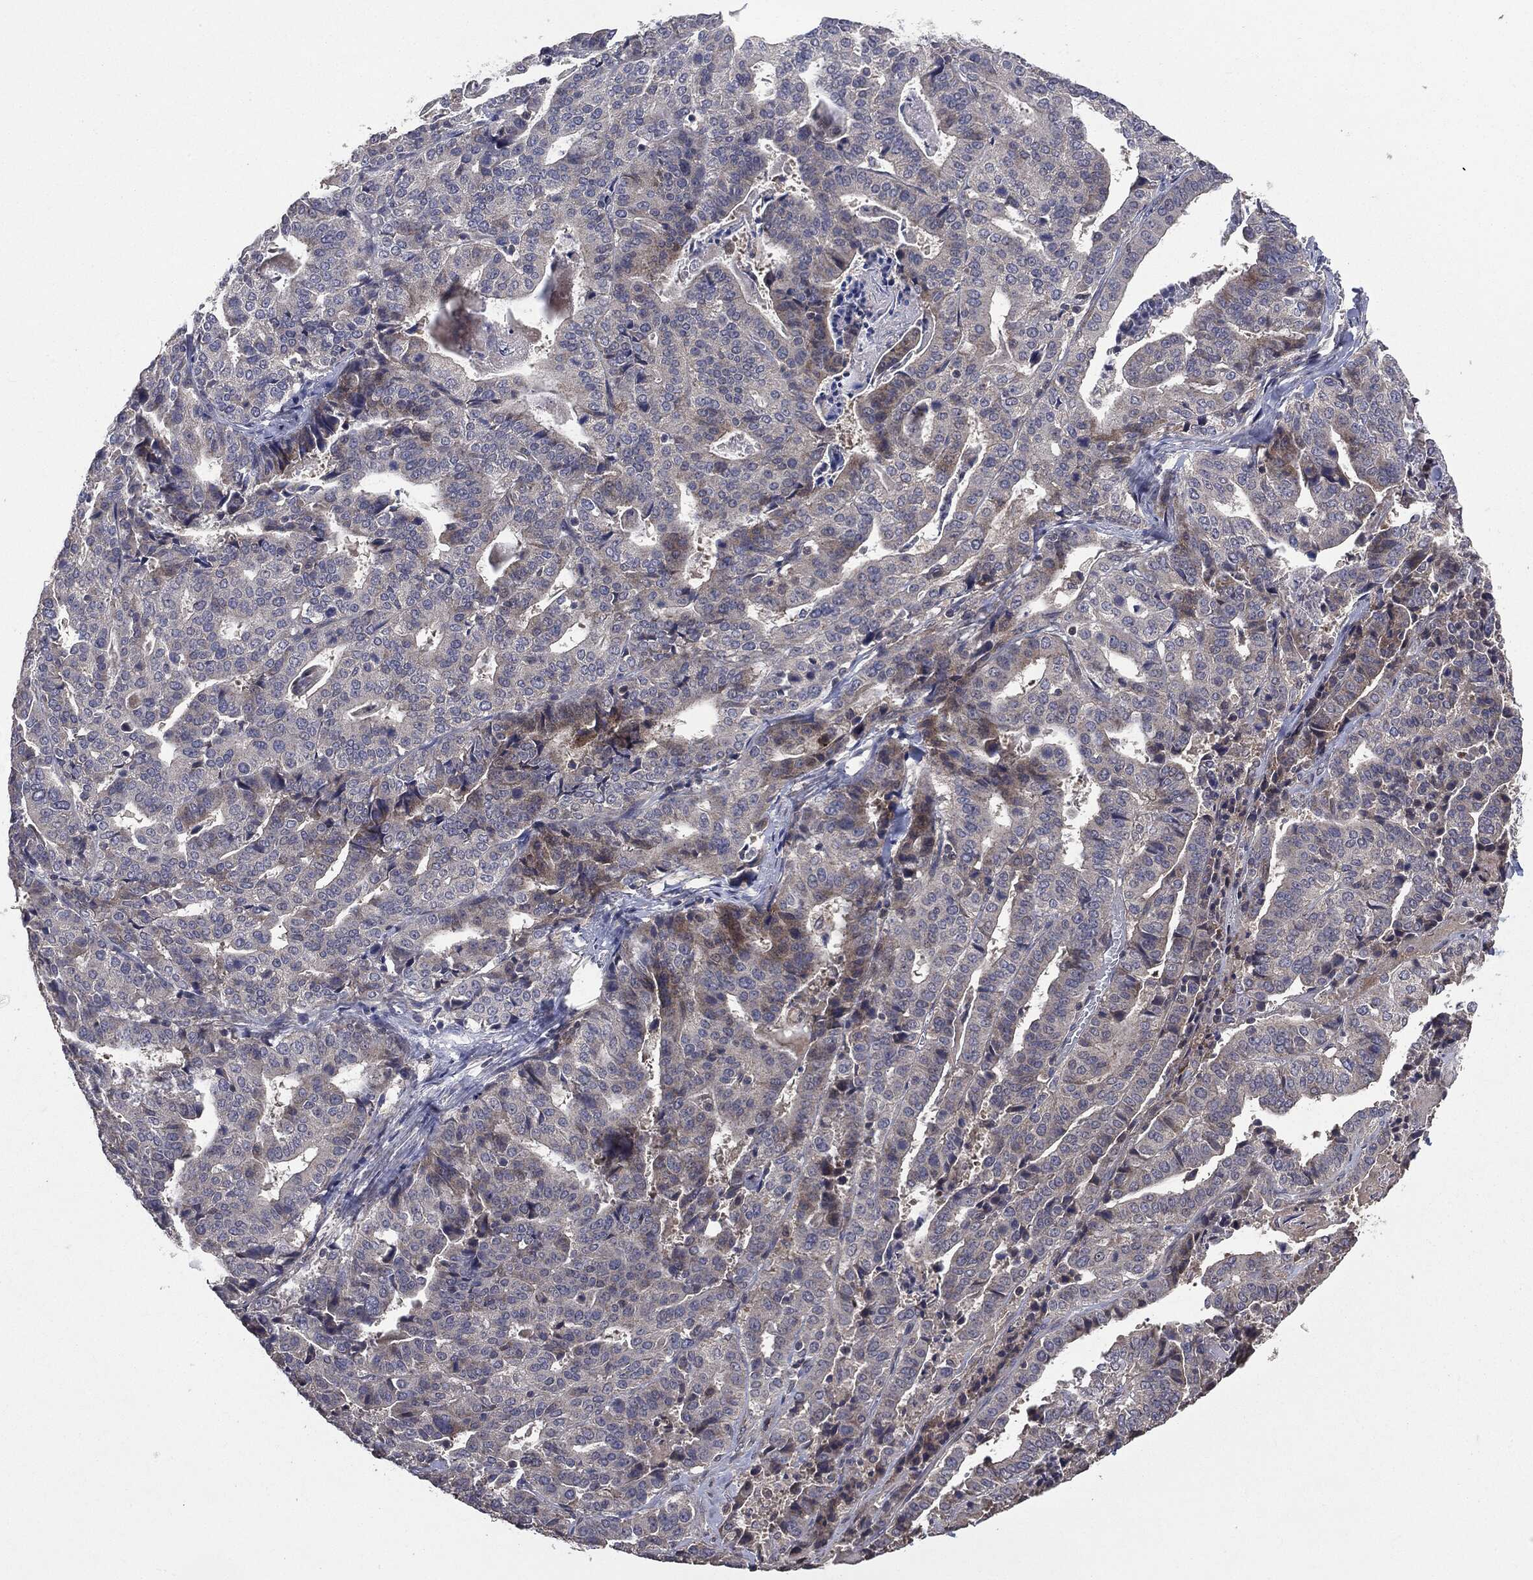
{"staining": {"intensity": "moderate", "quantity": "<25%", "location": "cytoplasmic/membranous"}, "tissue": "stomach cancer", "cell_type": "Tumor cells", "image_type": "cancer", "snomed": [{"axis": "morphology", "description": "Adenocarcinoma, NOS"}, {"axis": "topography", "description": "Stomach"}], "caption": "Human stomach cancer (adenocarcinoma) stained for a protein (brown) demonstrates moderate cytoplasmic/membranous positive expression in approximately <25% of tumor cells.", "gene": "MTOR", "patient": {"sex": "male", "age": 48}}